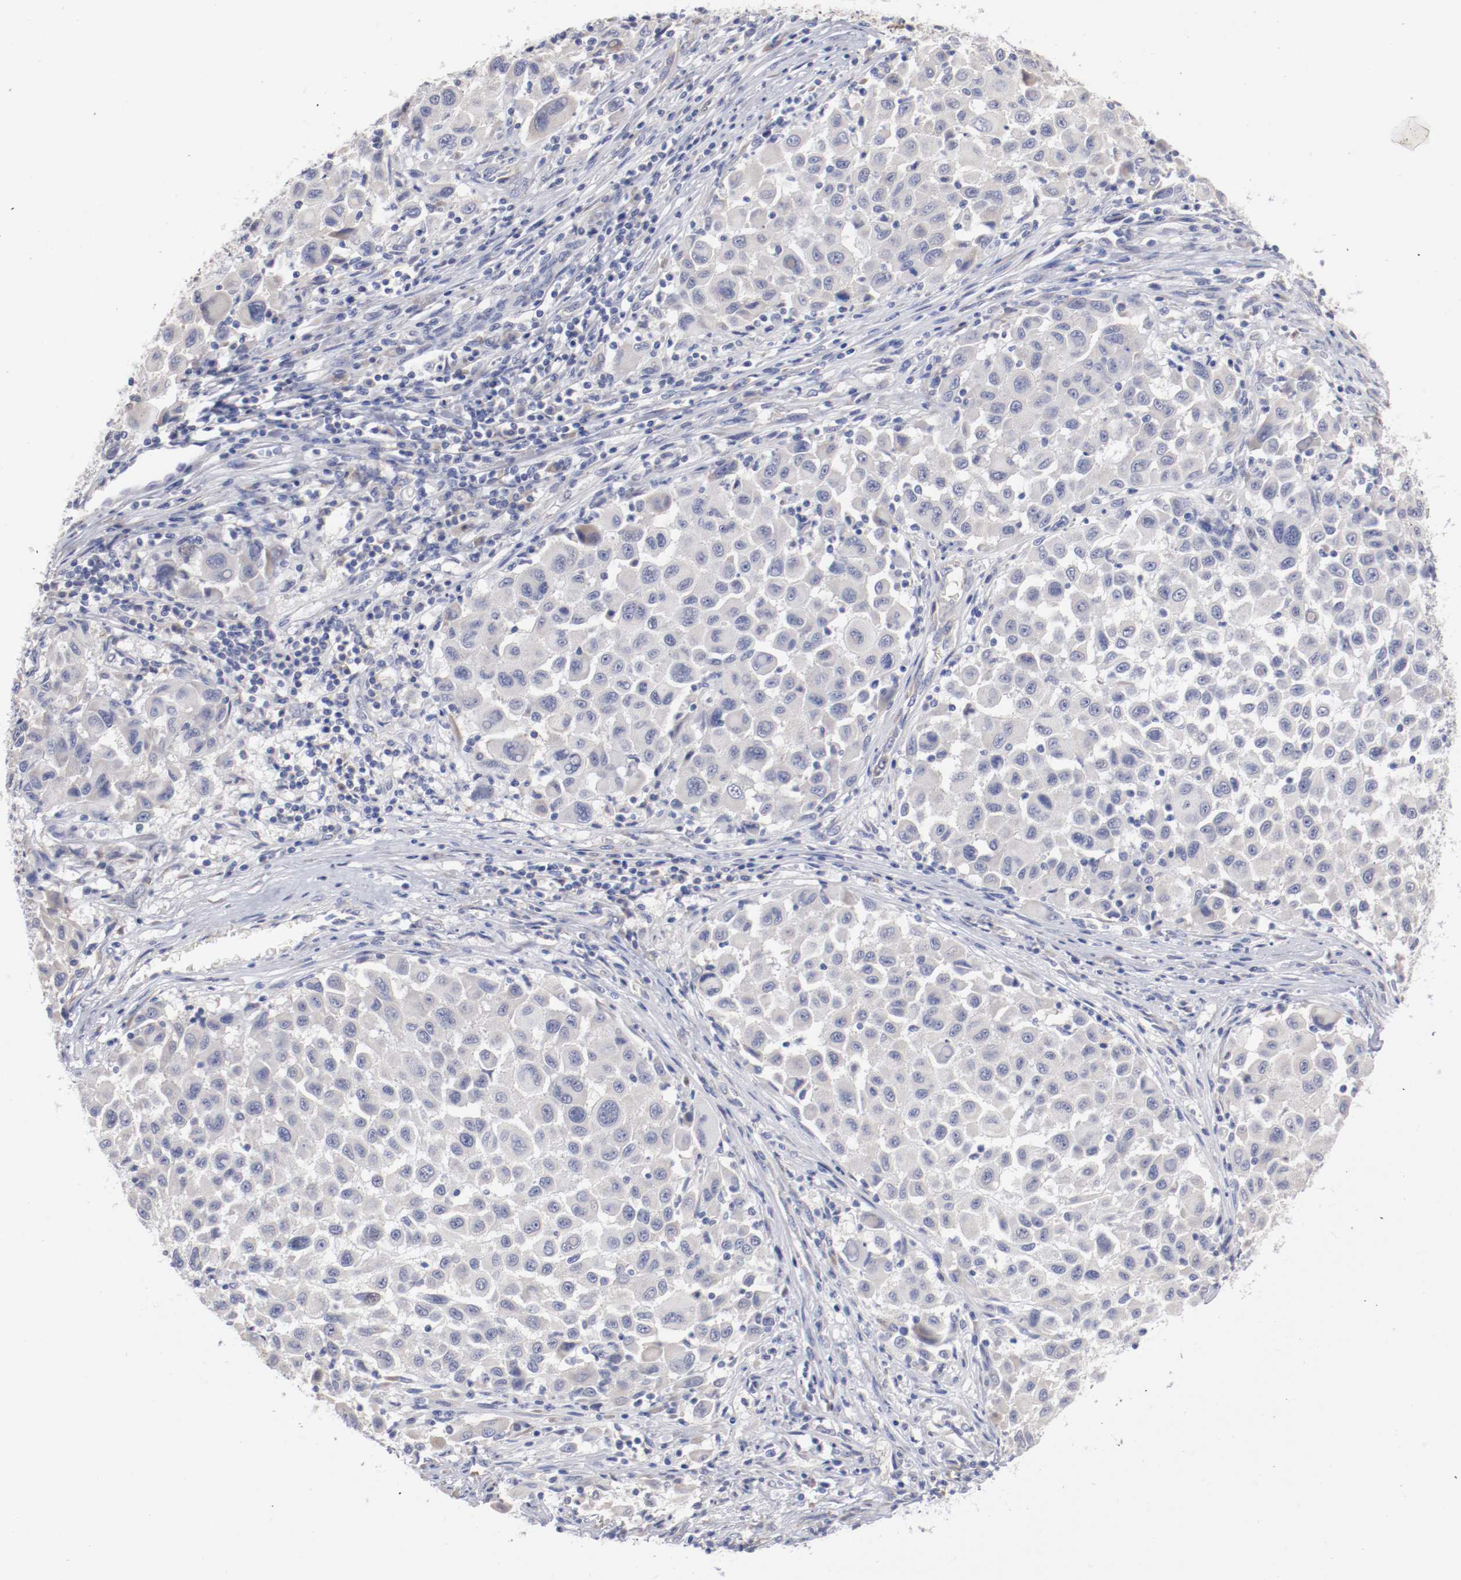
{"staining": {"intensity": "negative", "quantity": "none", "location": "none"}, "tissue": "melanoma", "cell_type": "Tumor cells", "image_type": "cancer", "snomed": [{"axis": "morphology", "description": "Malignant melanoma, Metastatic site"}, {"axis": "topography", "description": "Lymph node"}], "caption": "This histopathology image is of melanoma stained with immunohistochemistry (IHC) to label a protein in brown with the nuclei are counter-stained blue. There is no positivity in tumor cells. (Stains: DAB immunohistochemistry (IHC) with hematoxylin counter stain, Microscopy: brightfield microscopy at high magnification).", "gene": "CPE", "patient": {"sex": "male", "age": 61}}